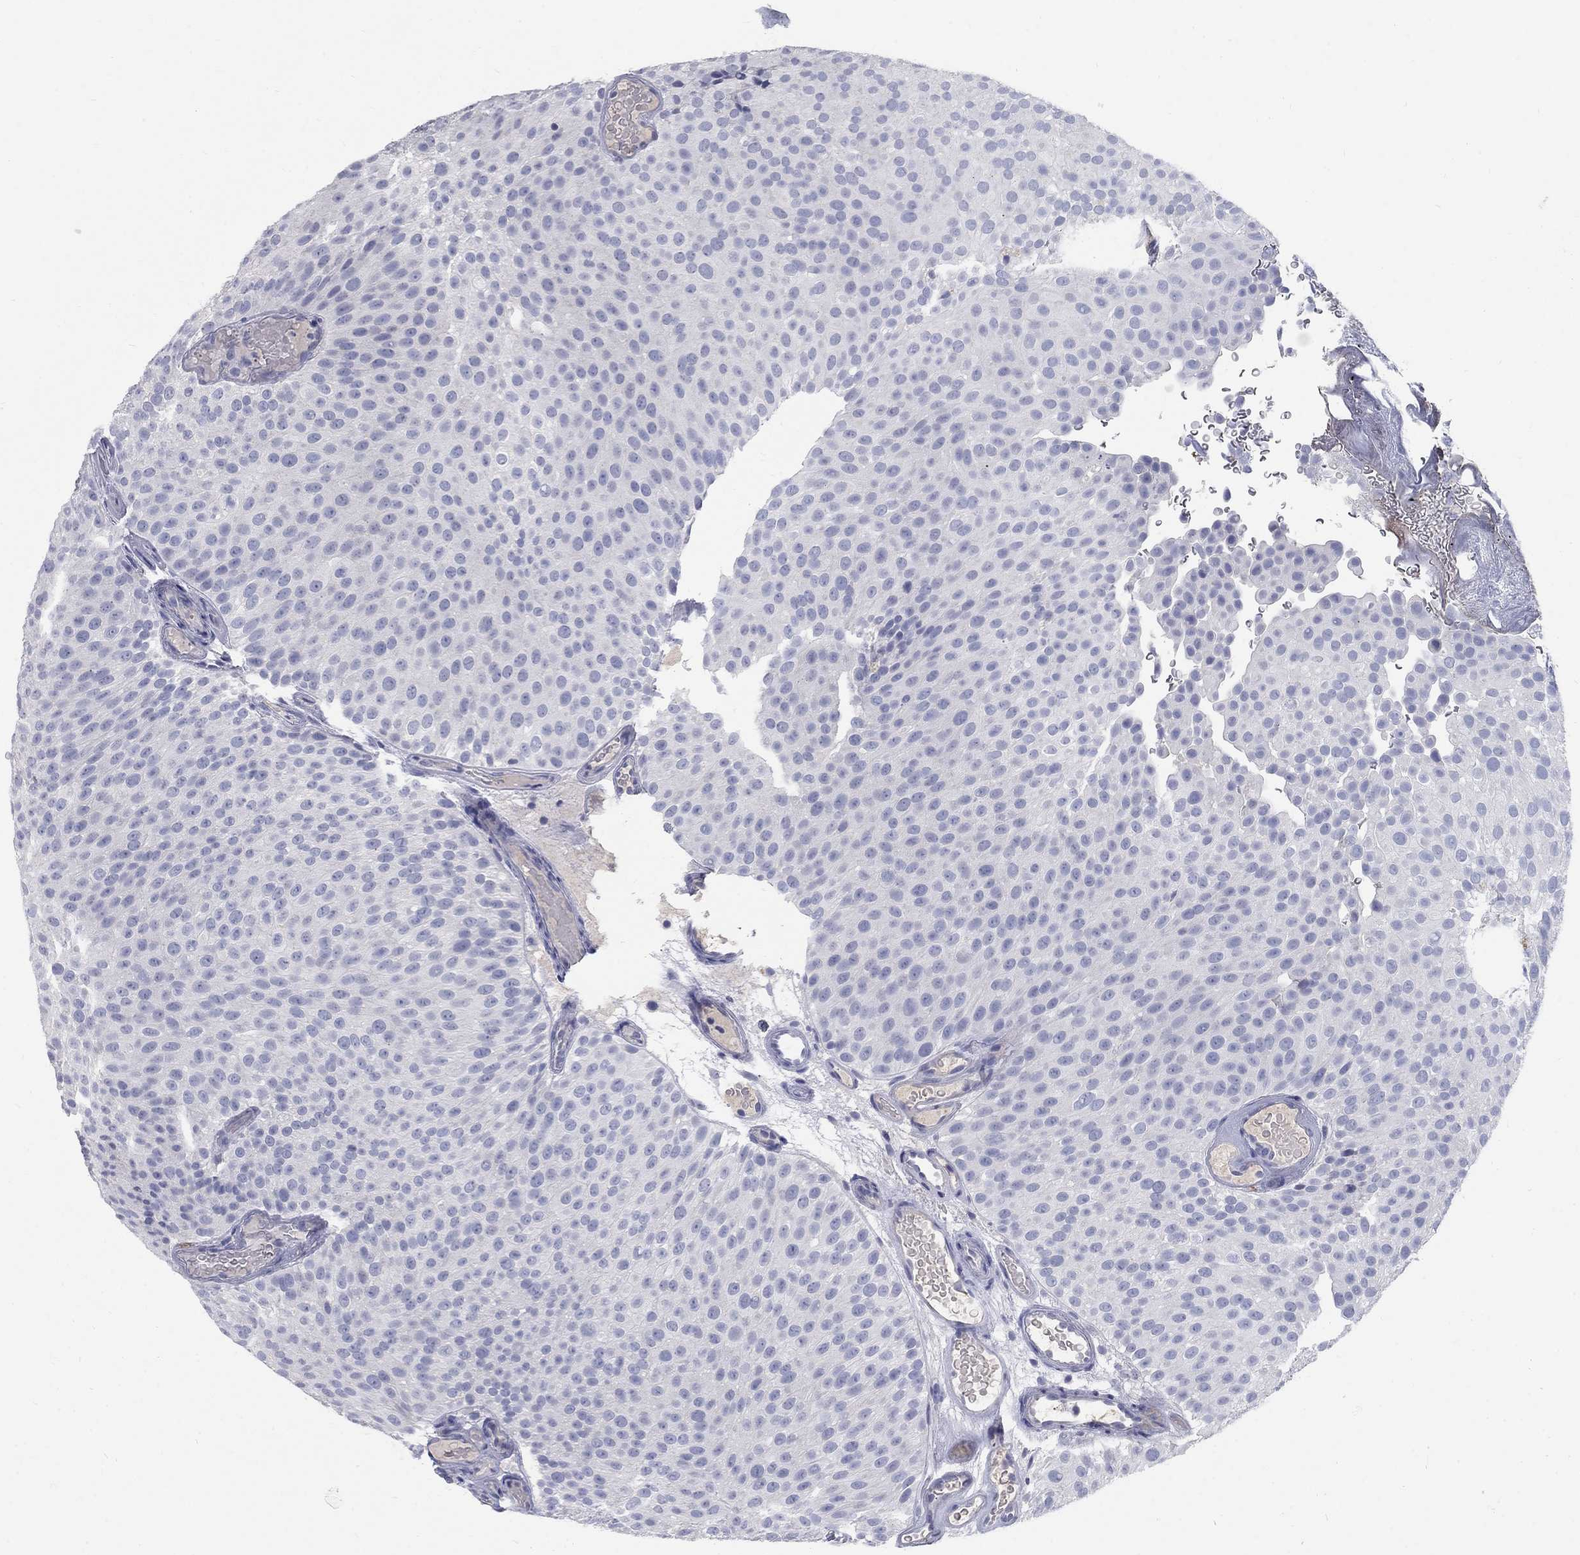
{"staining": {"intensity": "negative", "quantity": "none", "location": "none"}, "tissue": "urothelial cancer", "cell_type": "Tumor cells", "image_type": "cancer", "snomed": [{"axis": "morphology", "description": "Urothelial carcinoma, Low grade"}, {"axis": "topography", "description": "Urinary bladder"}], "caption": "The photomicrograph reveals no staining of tumor cells in urothelial cancer.", "gene": "PTH1R", "patient": {"sex": "male", "age": 78}}